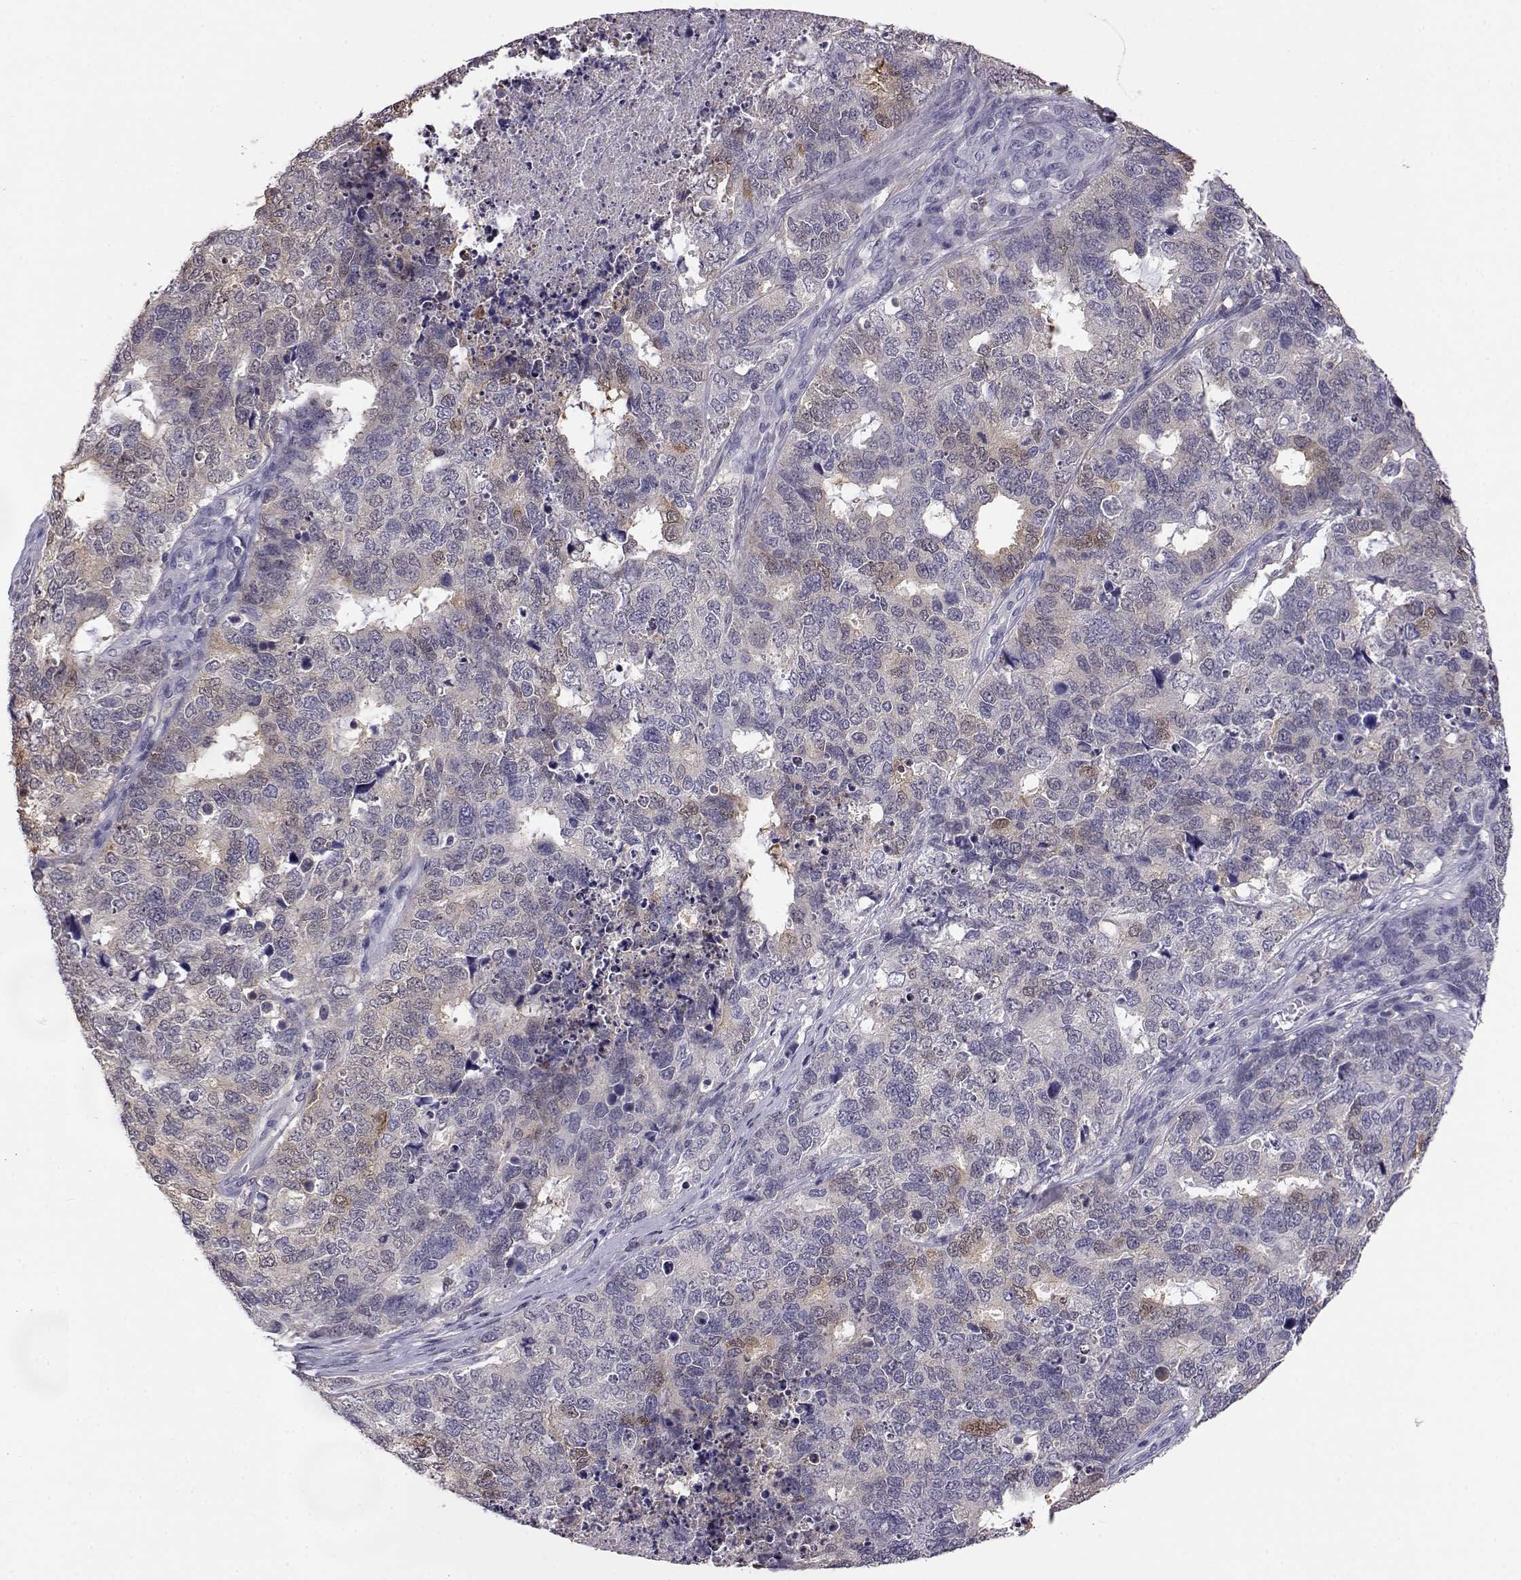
{"staining": {"intensity": "negative", "quantity": "none", "location": "none"}, "tissue": "cervical cancer", "cell_type": "Tumor cells", "image_type": "cancer", "snomed": [{"axis": "morphology", "description": "Squamous cell carcinoma, NOS"}, {"axis": "topography", "description": "Cervix"}], "caption": "This is a photomicrograph of immunohistochemistry staining of cervical cancer, which shows no positivity in tumor cells. Brightfield microscopy of immunohistochemistry (IHC) stained with DAB (3,3'-diaminobenzidine) (brown) and hematoxylin (blue), captured at high magnification.", "gene": "AKR1B1", "patient": {"sex": "female", "age": 63}}